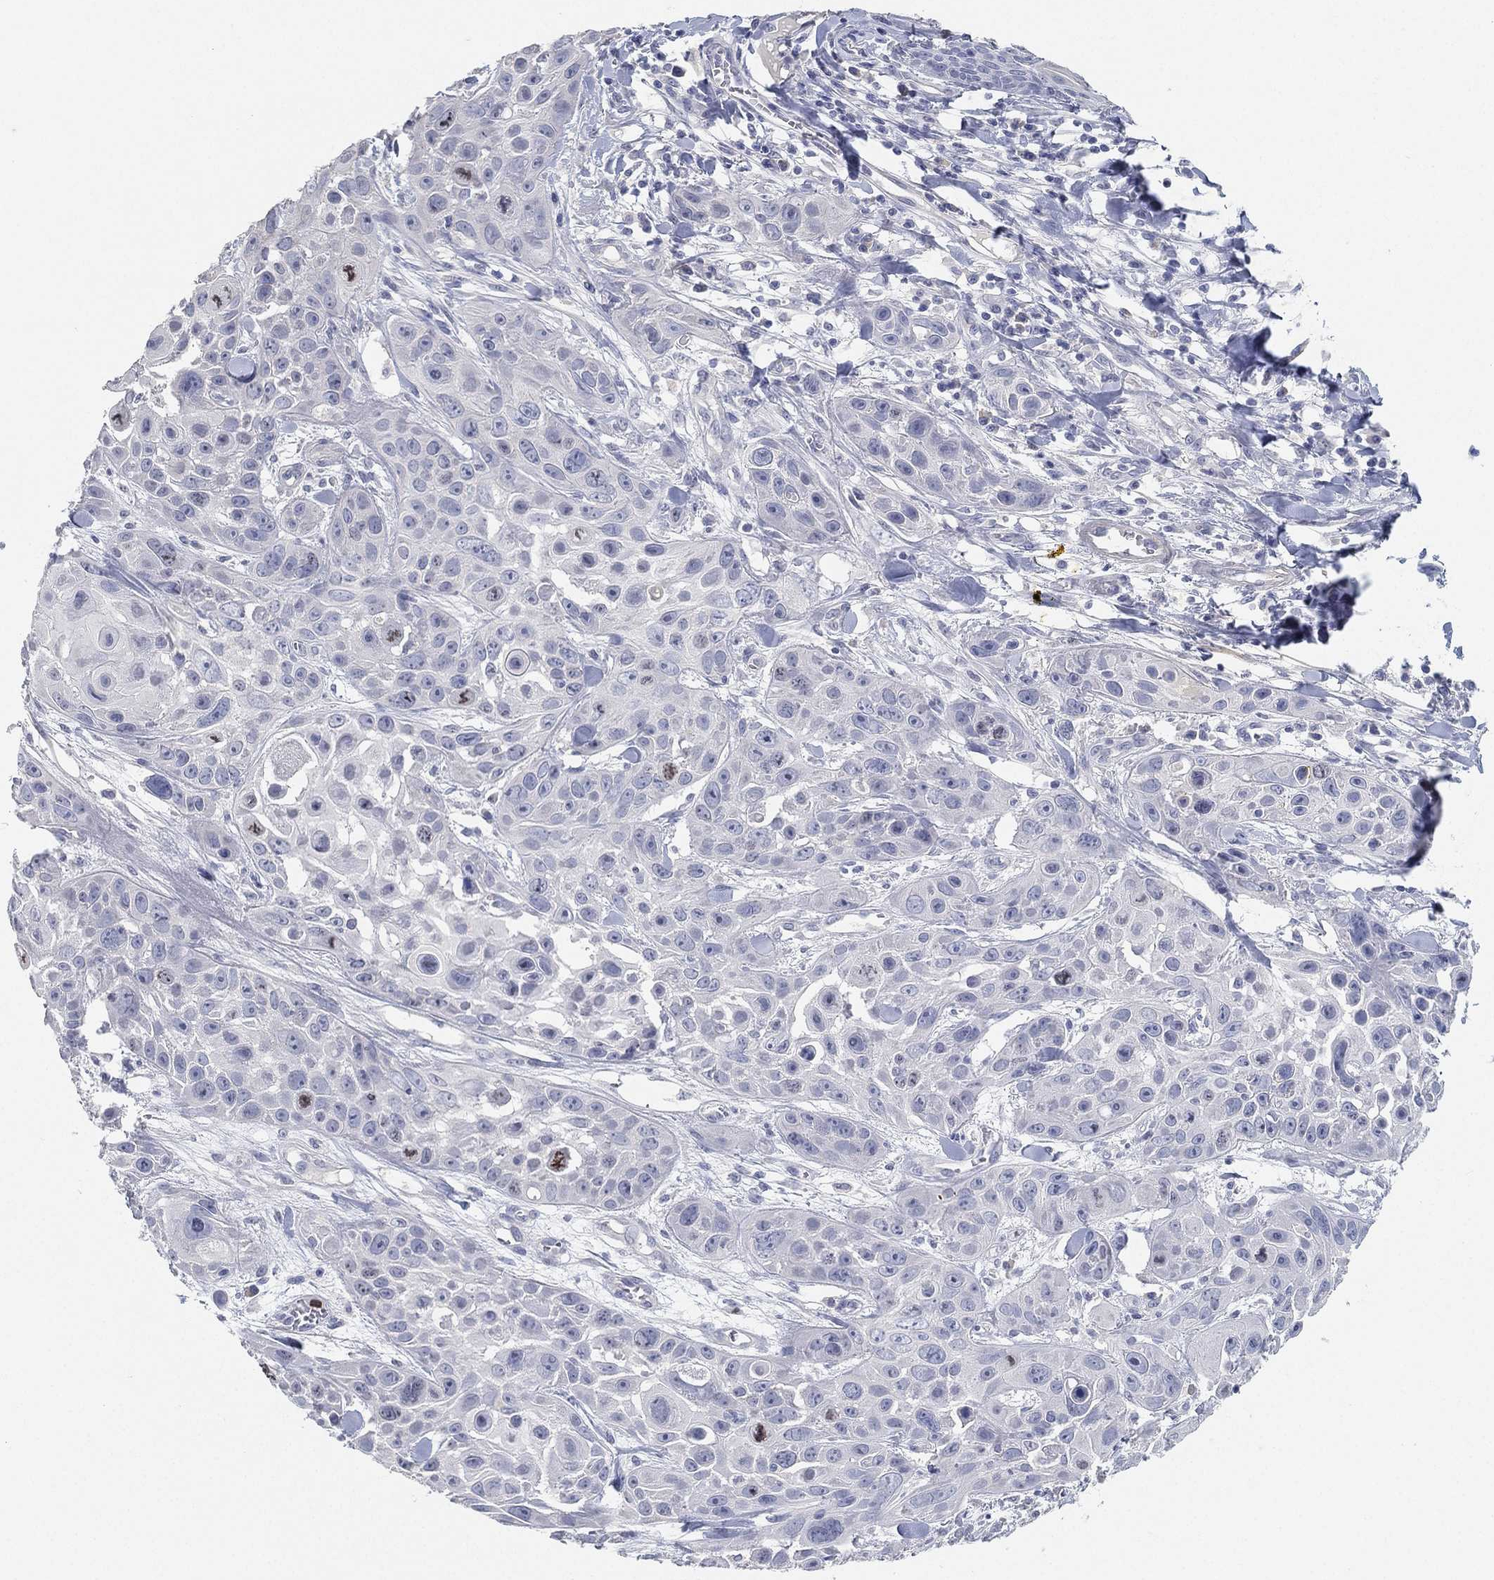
{"staining": {"intensity": "negative", "quantity": "none", "location": "none"}, "tissue": "skin cancer", "cell_type": "Tumor cells", "image_type": "cancer", "snomed": [{"axis": "morphology", "description": "Squamous cell carcinoma, NOS"}, {"axis": "topography", "description": "Skin"}, {"axis": "topography", "description": "Anal"}], "caption": "A photomicrograph of squamous cell carcinoma (skin) stained for a protein reveals no brown staining in tumor cells.", "gene": "FAM187B", "patient": {"sex": "female", "age": 75}}